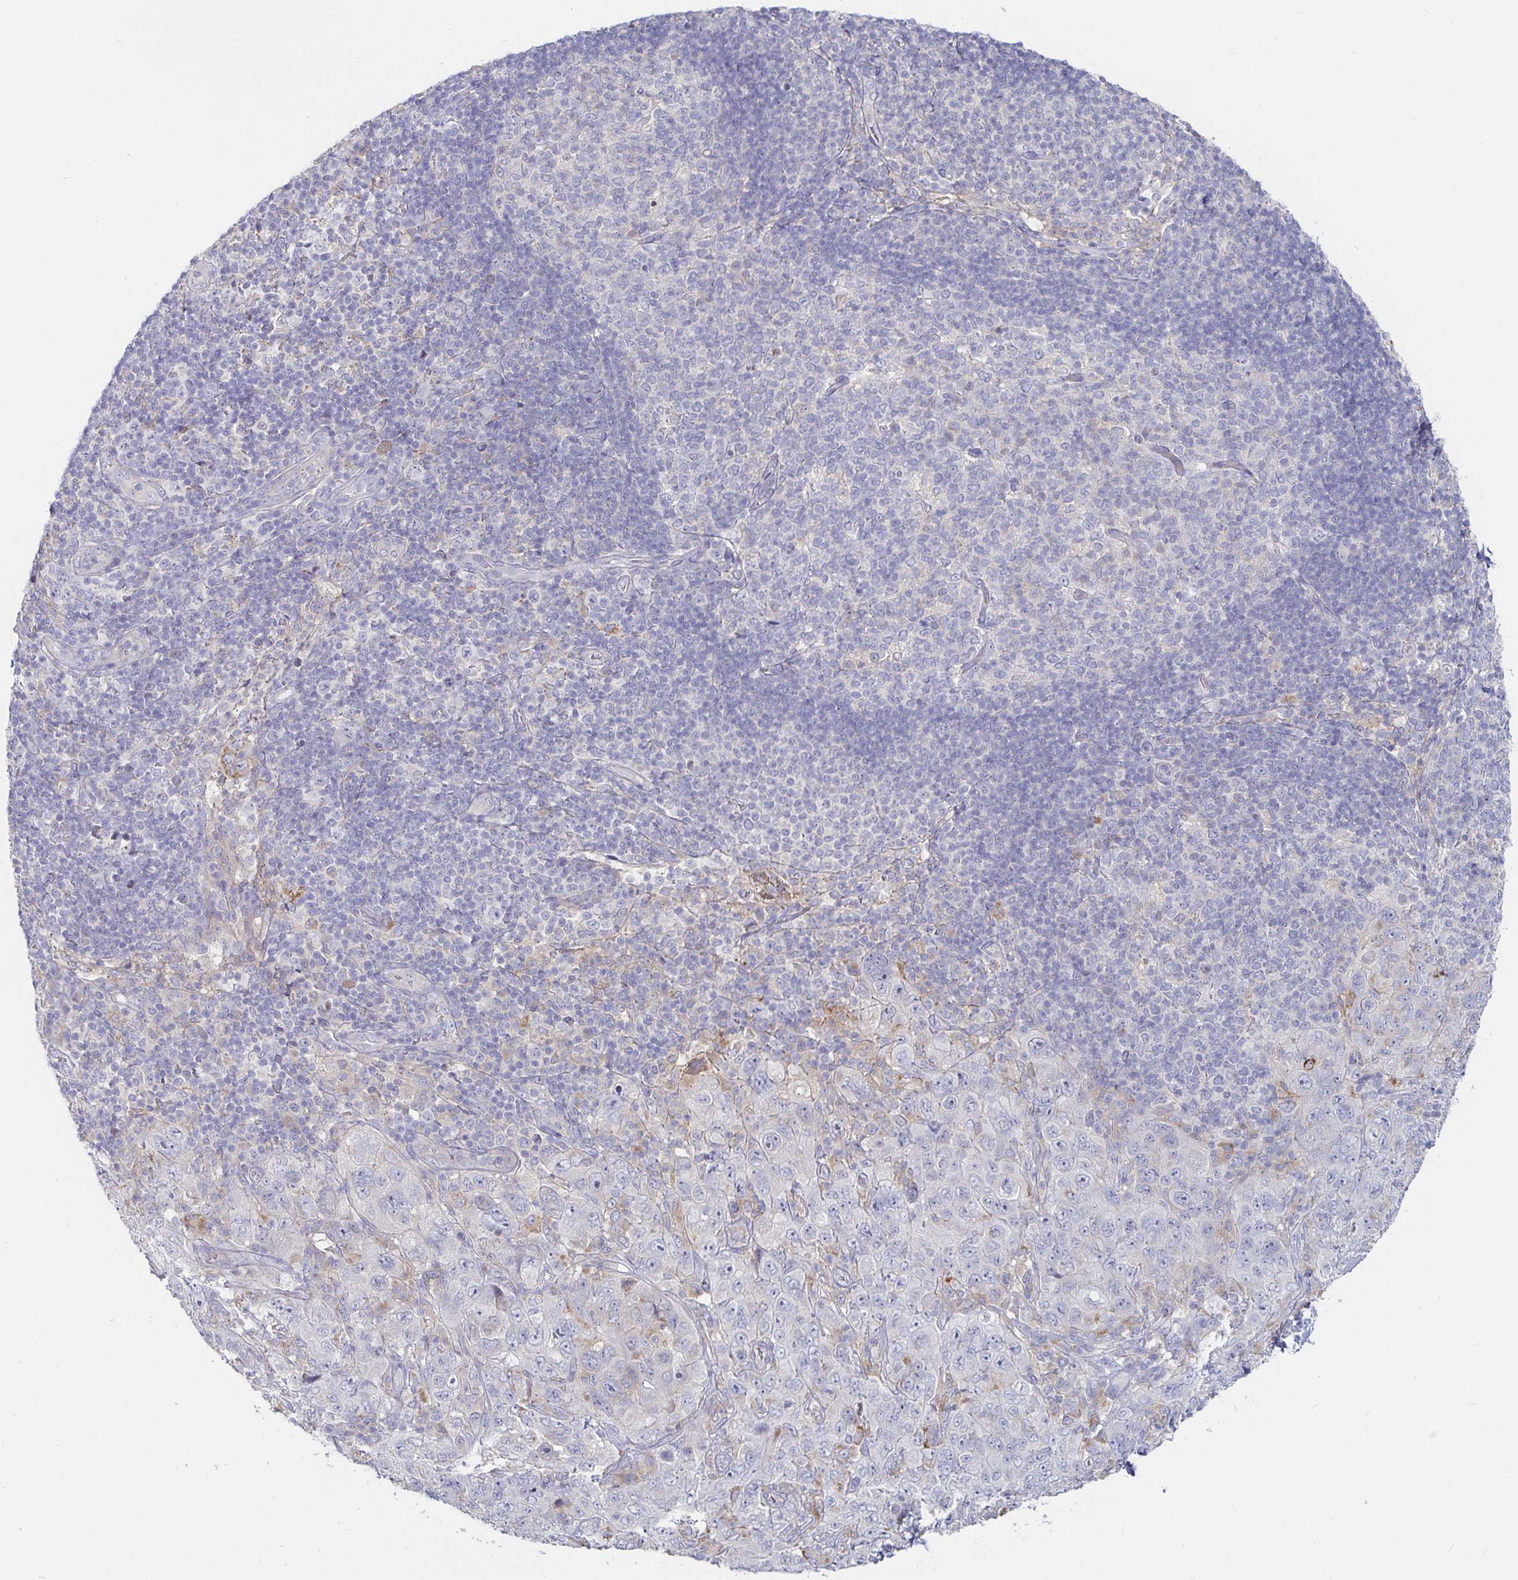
{"staining": {"intensity": "negative", "quantity": "none", "location": "none"}, "tissue": "pancreatic cancer", "cell_type": "Tumor cells", "image_type": "cancer", "snomed": [{"axis": "morphology", "description": "Adenocarcinoma, NOS"}, {"axis": "topography", "description": "Pancreas"}], "caption": "Immunohistochemistry (IHC) histopathology image of neoplastic tissue: pancreatic cancer (adenocarcinoma) stained with DAB displays no significant protein expression in tumor cells.", "gene": "SPPL3", "patient": {"sex": "male", "age": 68}}